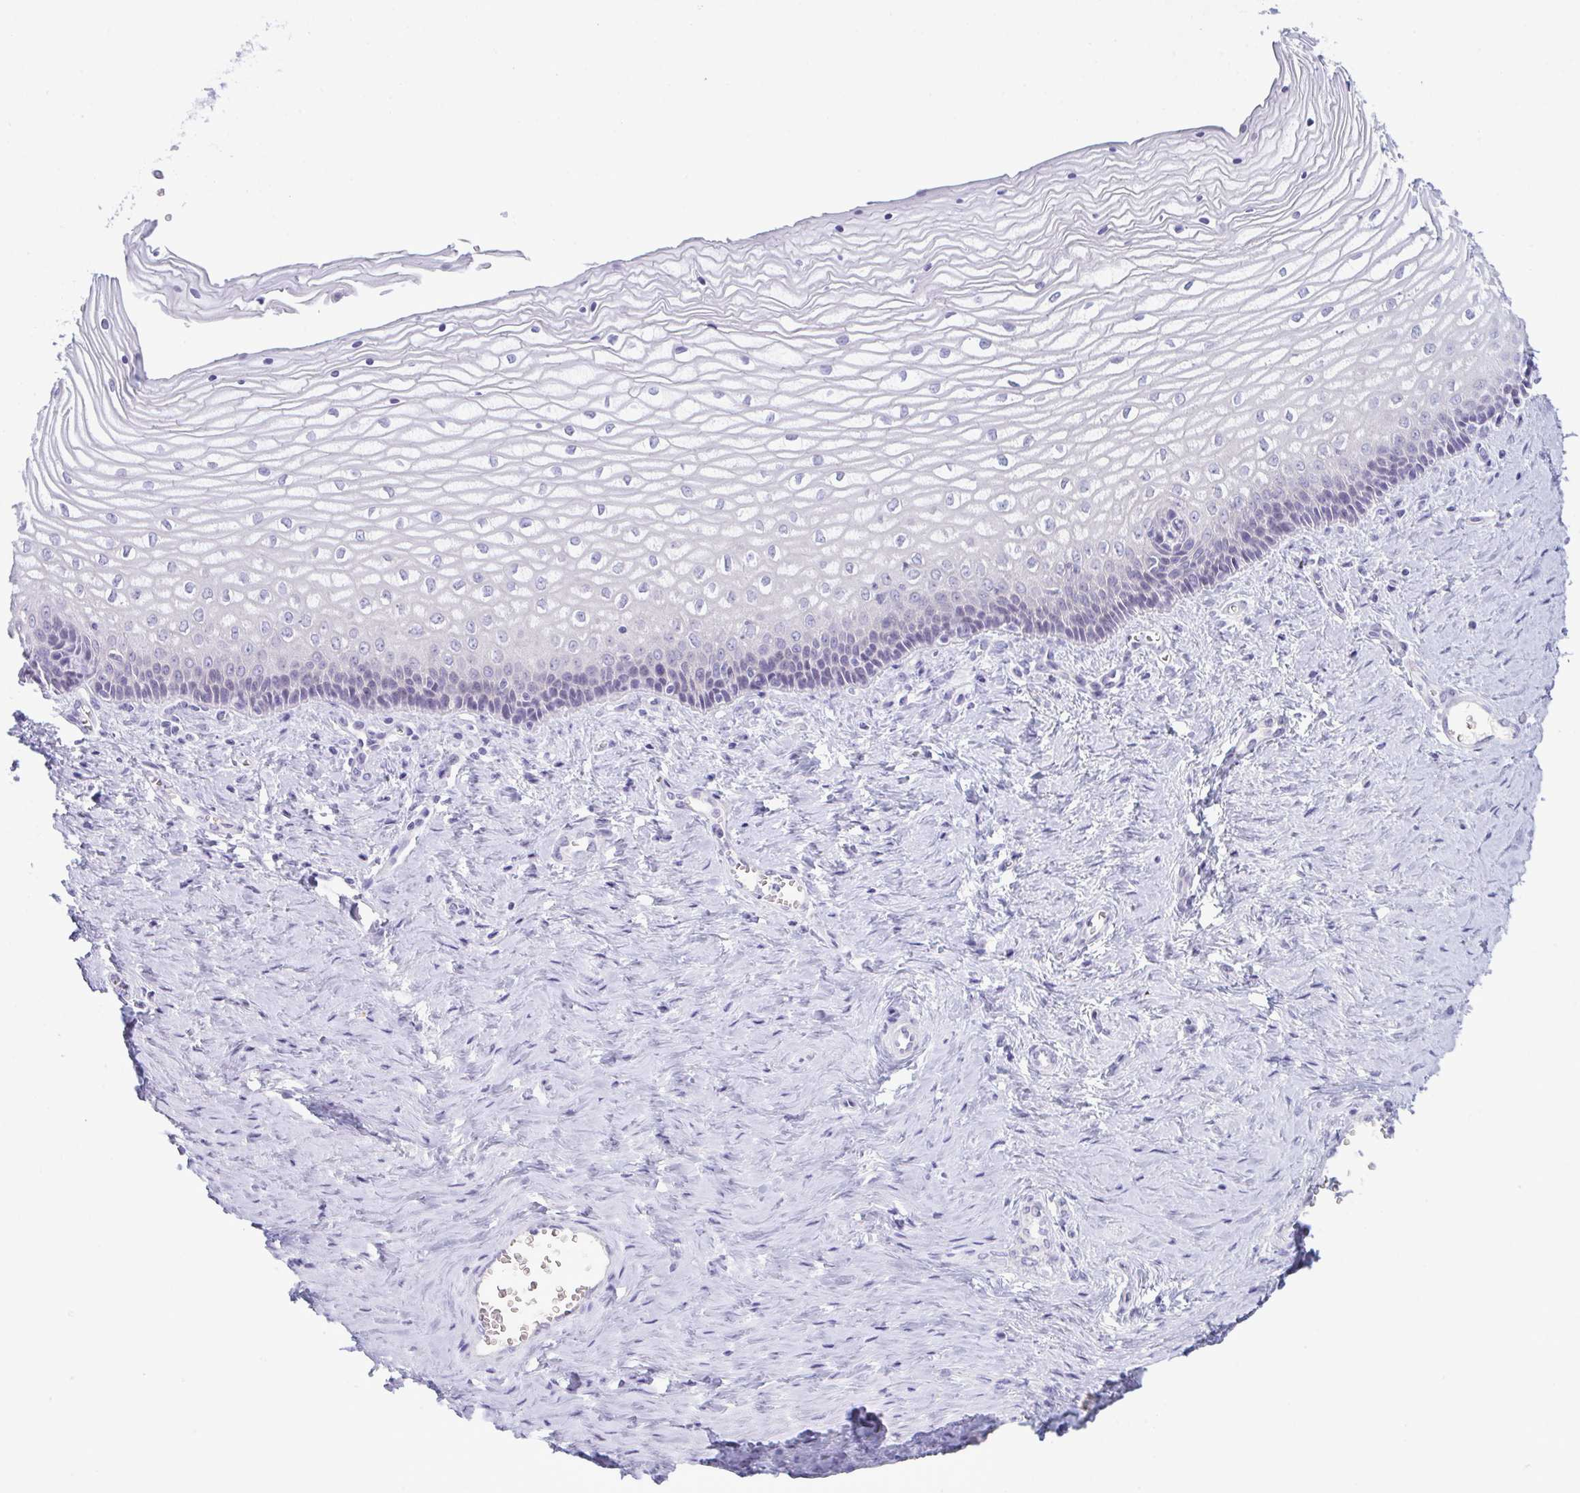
{"staining": {"intensity": "negative", "quantity": "none", "location": "none"}, "tissue": "vagina", "cell_type": "Squamous epithelial cells", "image_type": "normal", "snomed": [{"axis": "morphology", "description": "Normal tissue, NOS"}, {"axis": "topography", "description": "Vagina"}], "caption": "Histopathology image shows no protein expression in squamous epithelial cells of normal vagina. (DAB (3,3'-diaminobenzidine) immunohistochemistry with hematoxylin counter stain).", "gene": "NAA30", "patient": {"sex": "female", "age": 45}}